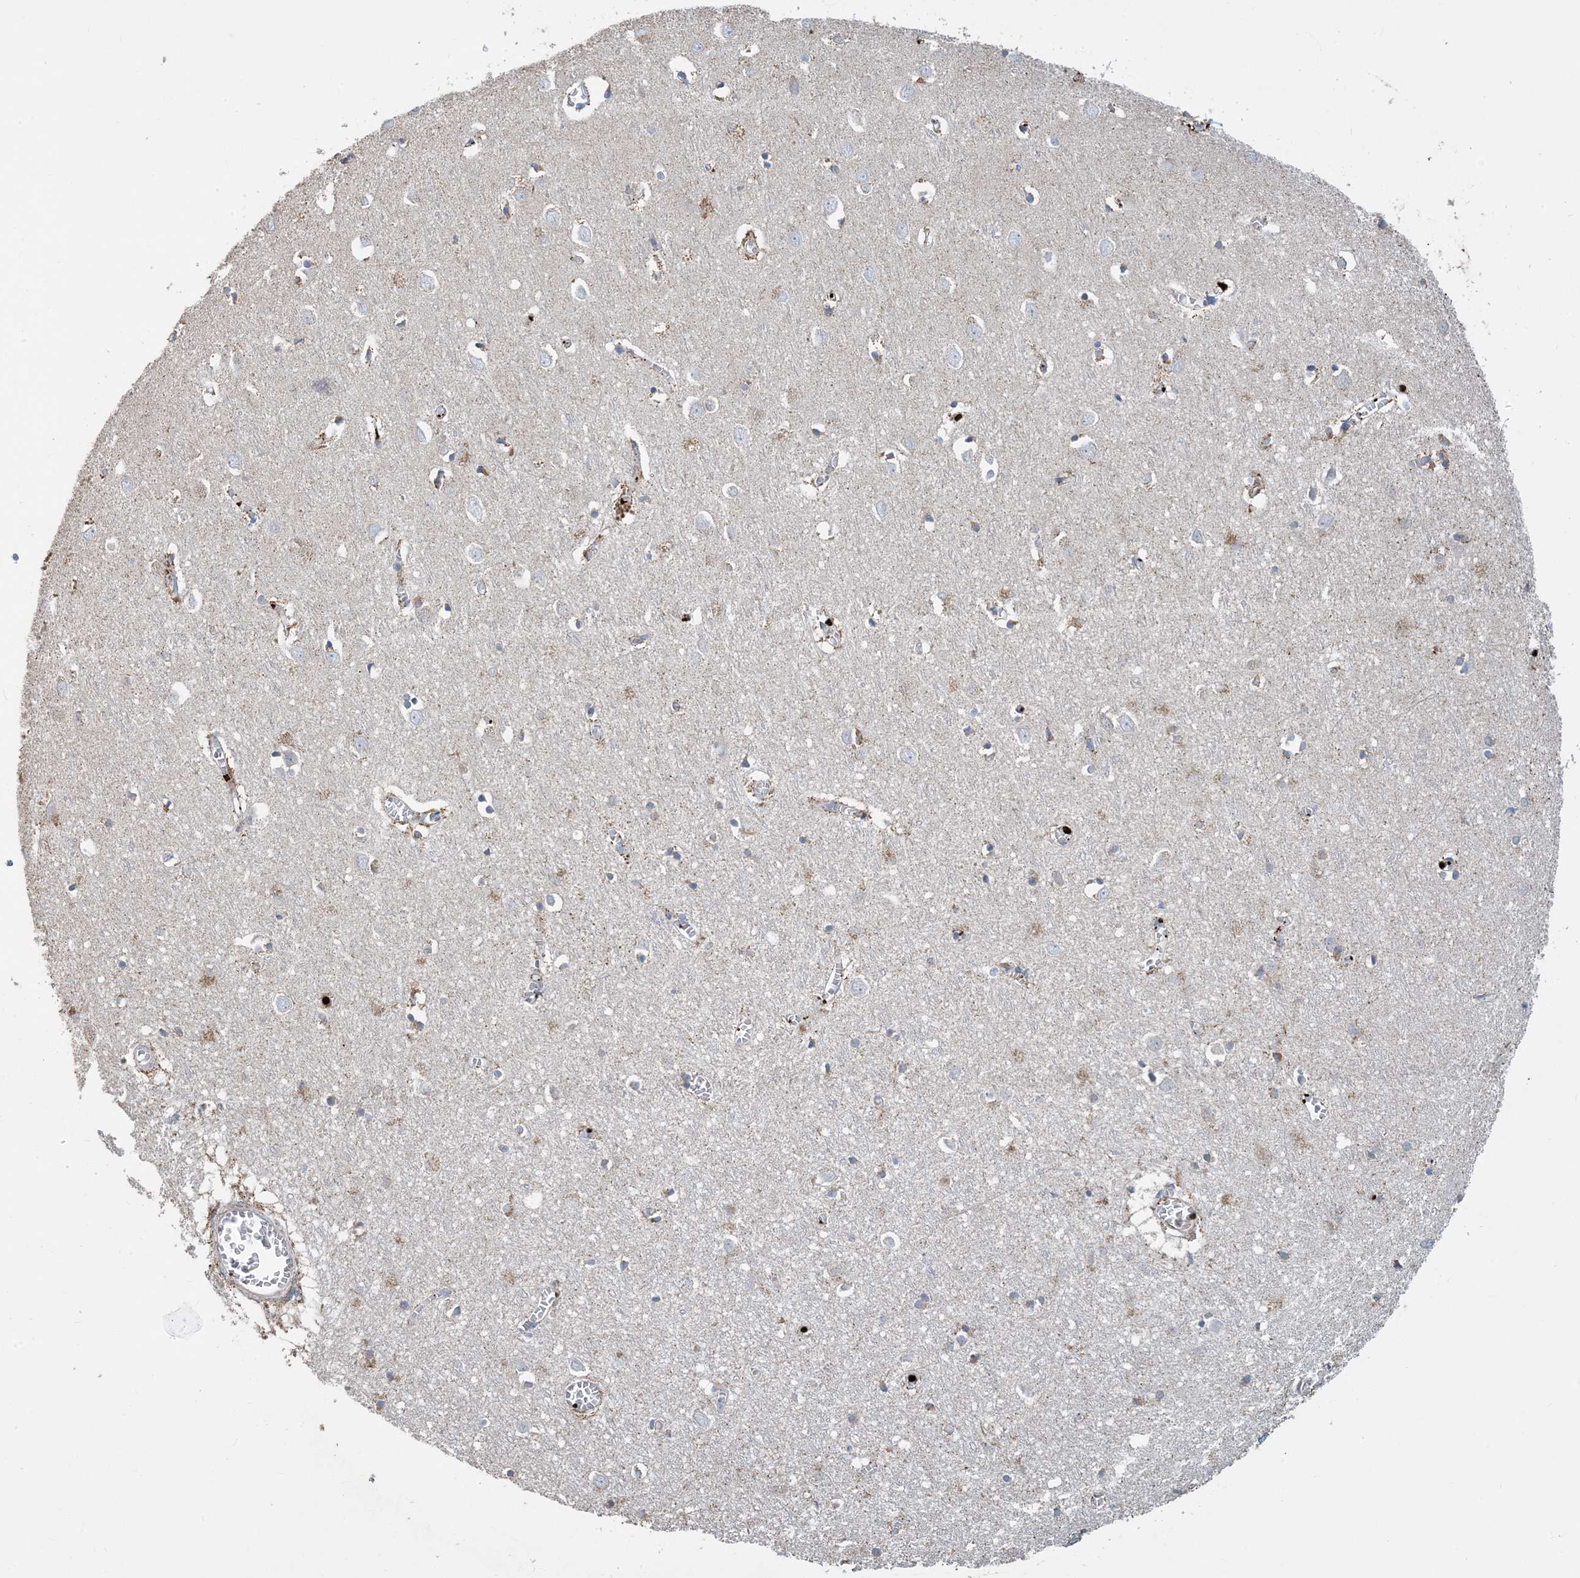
{"staining": {"intensity": "negative", "quantity": "none", "location": "none"}, "tissue": "cerebral cortex", "cell_type": "Endothelial cells", "image_type": "normal", "snomed": [{"axis": "morphology", "description": "Normal tissue, NOS"}, {"axis": "topography", "description": "Cerebral cortex"}], "caption": "The photomicrograph displays no significant staining in endothelial cells of cerebral cortex.", "gene": "ECHDC1", "patient": {"sex": "female", "age": 64}}